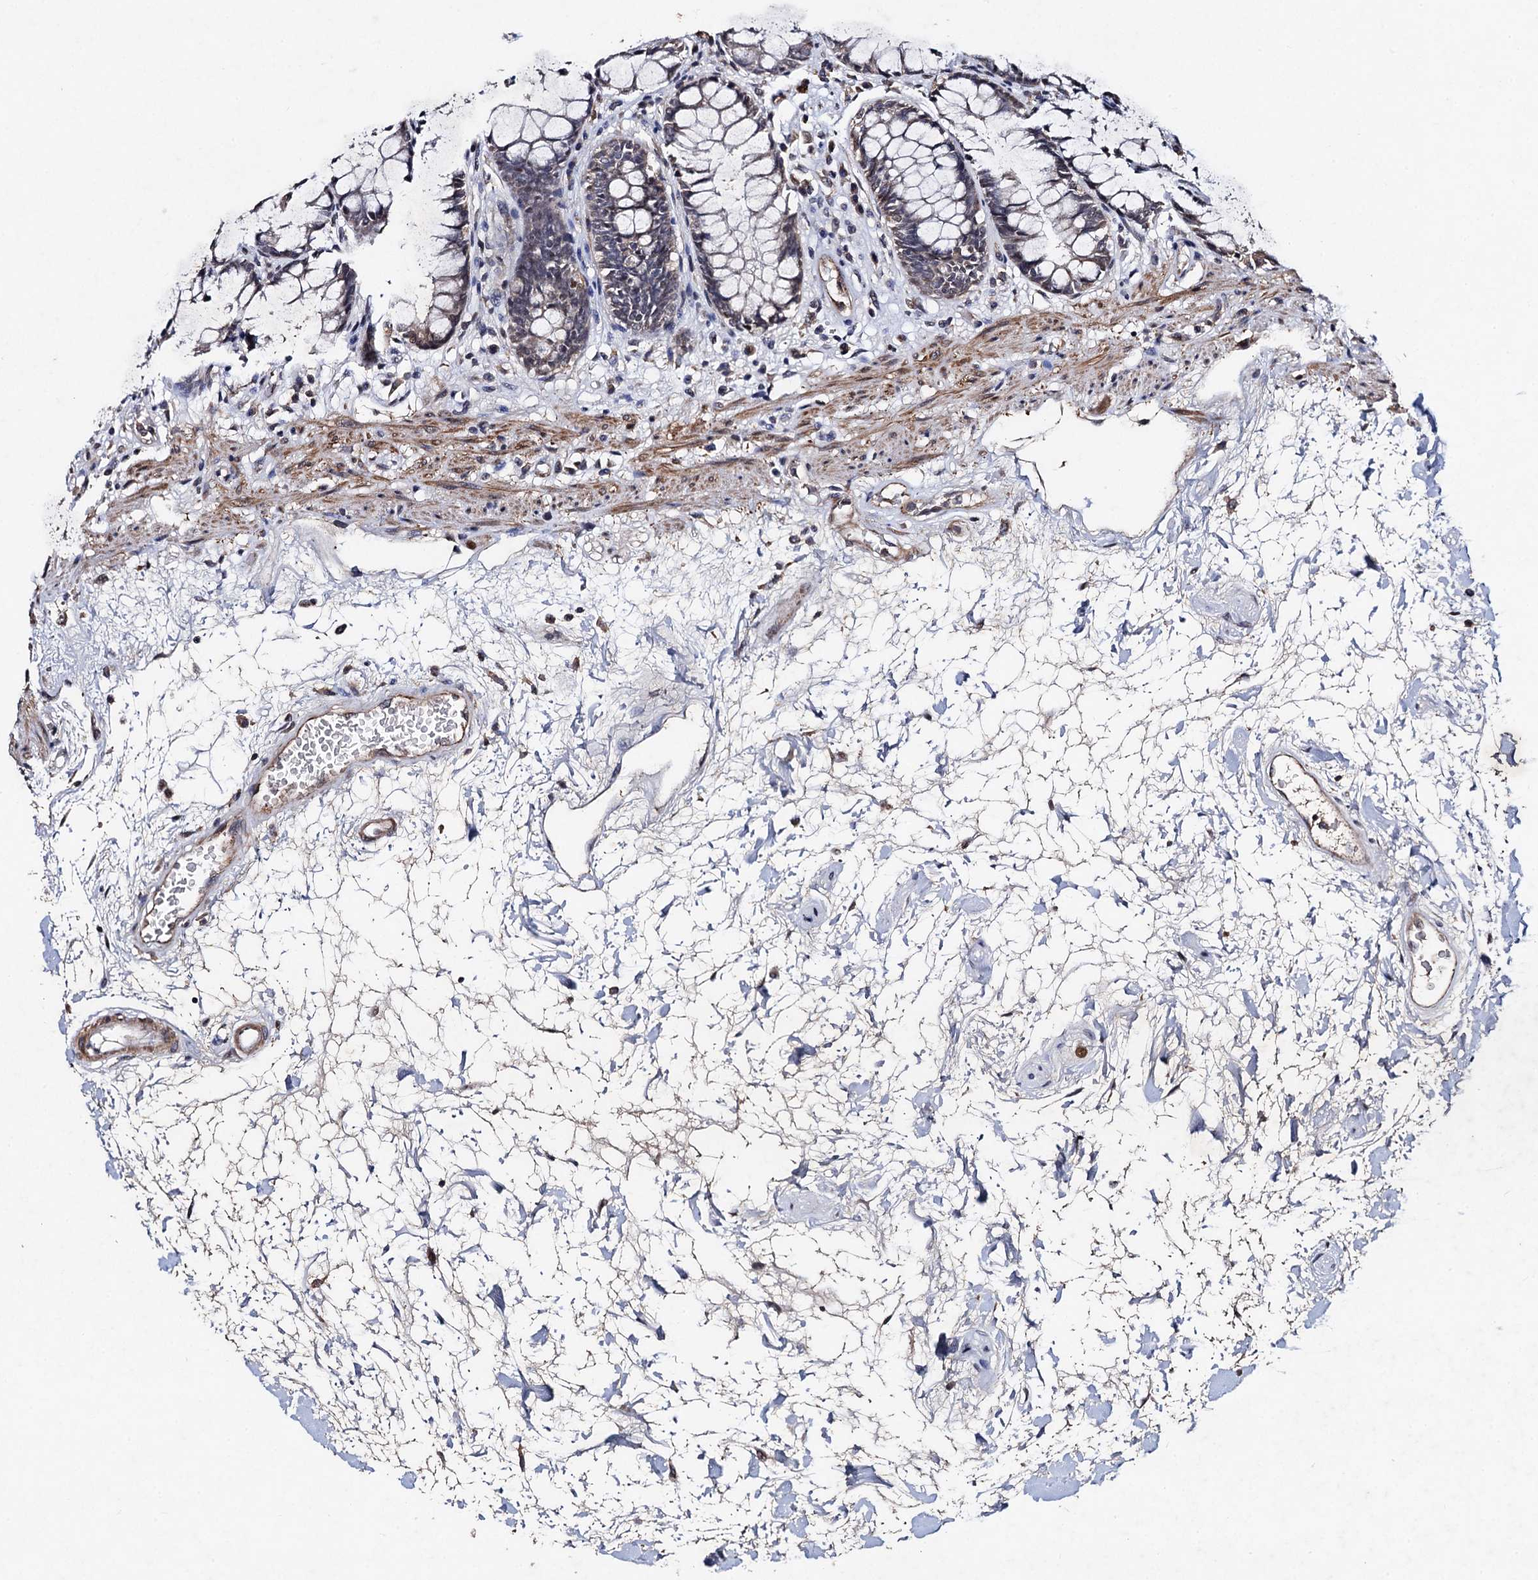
{"staining": {"intensity": "moderate", "quantity": ">75%", "location": "cytoplasmic/membranous"}, "tissue": "rectum", "cell_type": "Glandular cells", "image_type": "normal", "snomed": [{"axis": "morphology", "description": "Normal tissue, NOS"}, {"axis": "topography", "description": "Rectum"}], "caption": "Protein expression analysis of benign human rectum reveals moderate cytoplasmic/membranous expression in about >75% of glandular cells.", "gene": "PPTC7", "patient": {"sex": "male", "age": 64}}